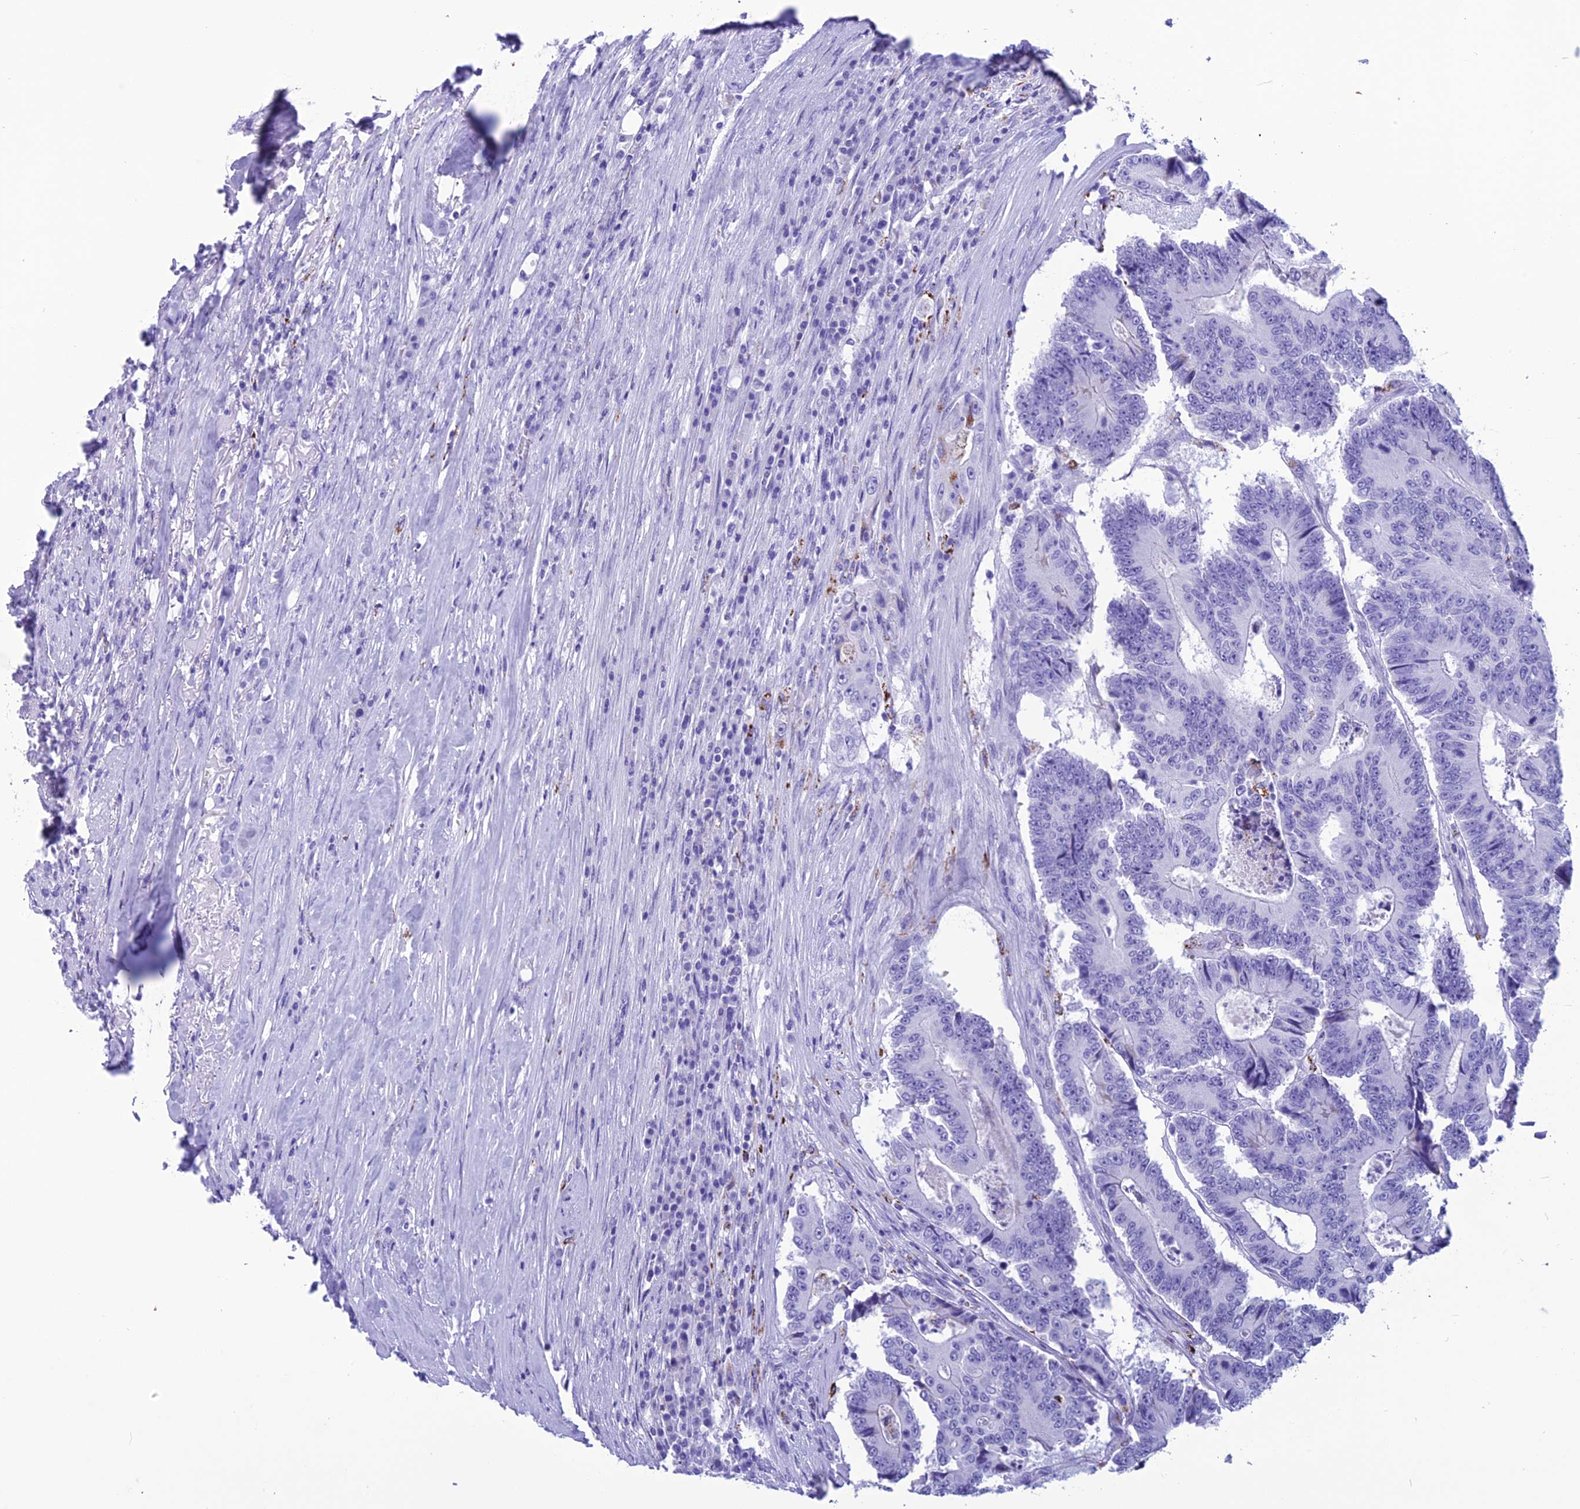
{"staining": {"intensity": "moderate", "quantity": "<25%", "location": "cytoplasmic/membranous"}, "tissue": "colorectal cancer", "cell_type": "Tumor cells", "image_type": "cancer", "snomed": [{"axis": "morphology", "description": "Adenocarcinoma, NOS"}, {"axis": "topography", "description": "Colon"}], "caption": "Protein staining of adenocarcinoma (colorectal) tissue shows moderate cytoplasmic/membranous staining in approximately <25% of tumor cells.", "gene": "TRAM1L1", "patient": {"sex": "male", "age": 83}}